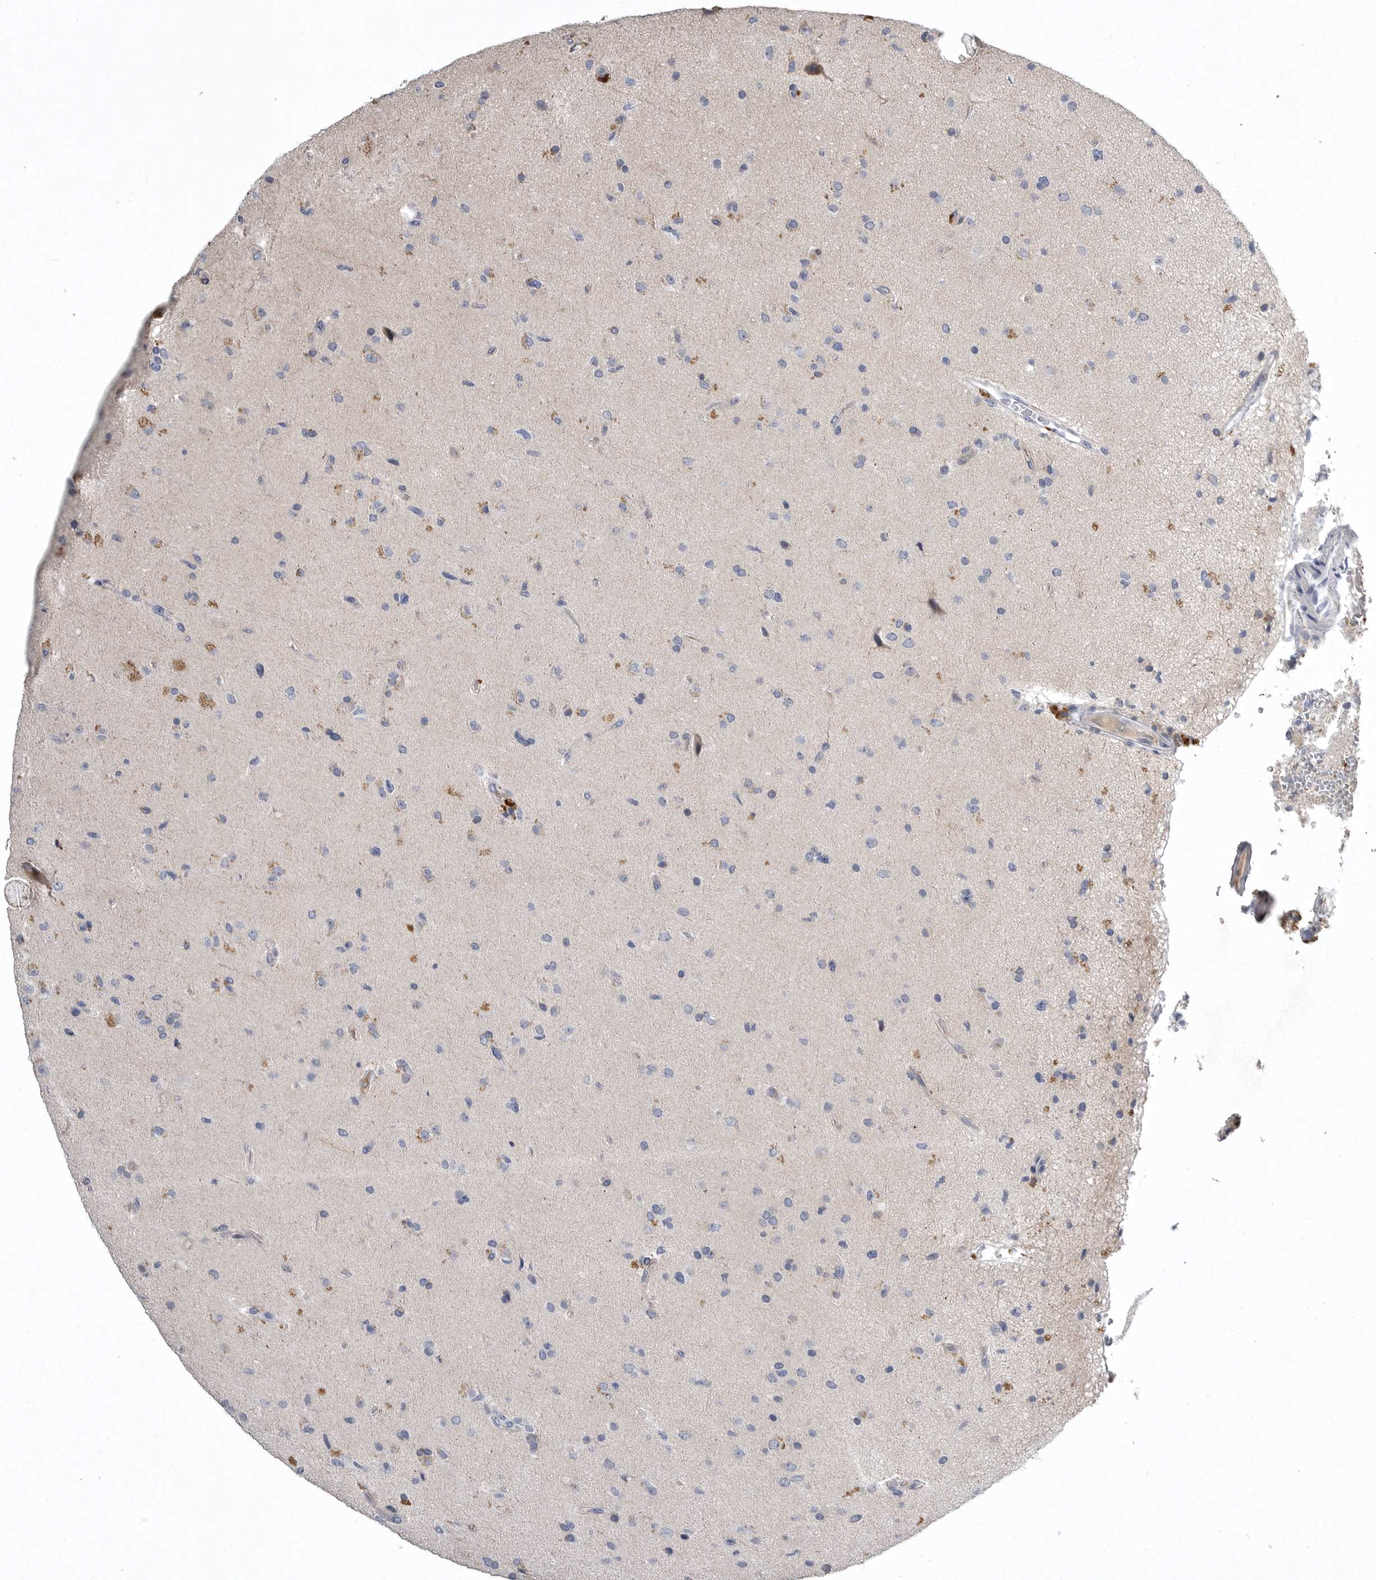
{"staining": {"intensity": "negative", "quantity": "none", "location": "none"}, "tissue": "glioma", "cell_type": "Tumor cells", "image_type": "cancer", "snomed": [{"axis": "morphology", "description": "Glioma, malignant, High grade"}, {"axis": "topography", "description": "Brain"}], "caption": "IHC micrograph of human glioma stained for a protein (brown), which demonstrates no staining in tumor cells.", "gene": "CRP", "patient": {"sex": "male", "age": 72}}